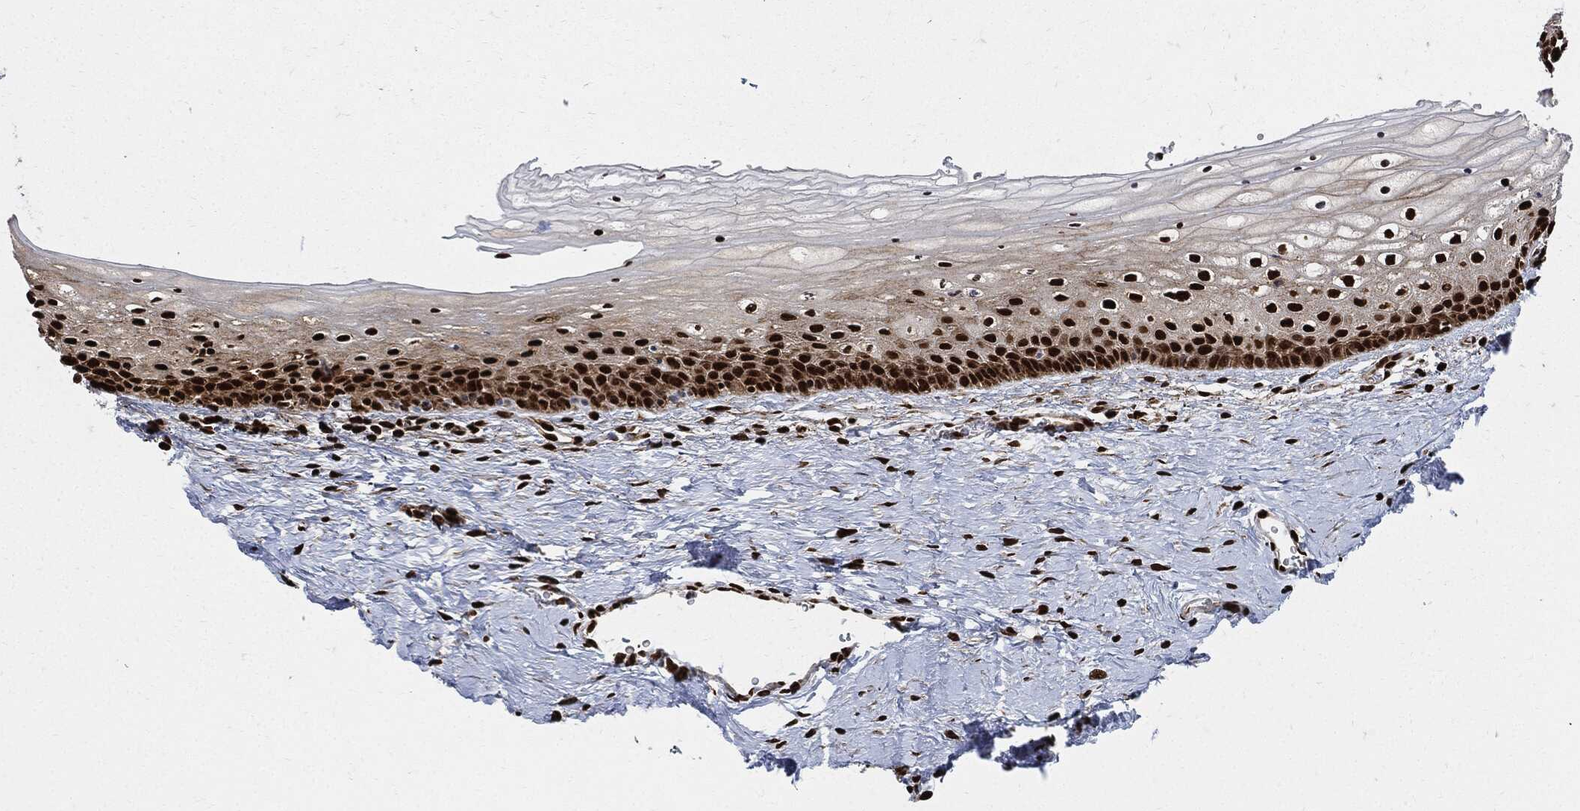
{"staining": {"intensity": "strong", "quantity": ">75%", "location": "nuclear"}, "tissue": "vagina", "cell_type": "Squamous epithelial cells", "image_type": "normal", "snomed": [{"axis": "morphology", "description": "Normal tissue, NOS"}, {"axis": "topography", "description": "Vagina"}], "caption": "Protein staining demonstrates strong nuclear positivity in approximately >75% of squamous epithelial cells in benign vagina. Nuclei are stained in blue.", "gene": "RECQL", "patient": {"sex": "female", "age": 32}}